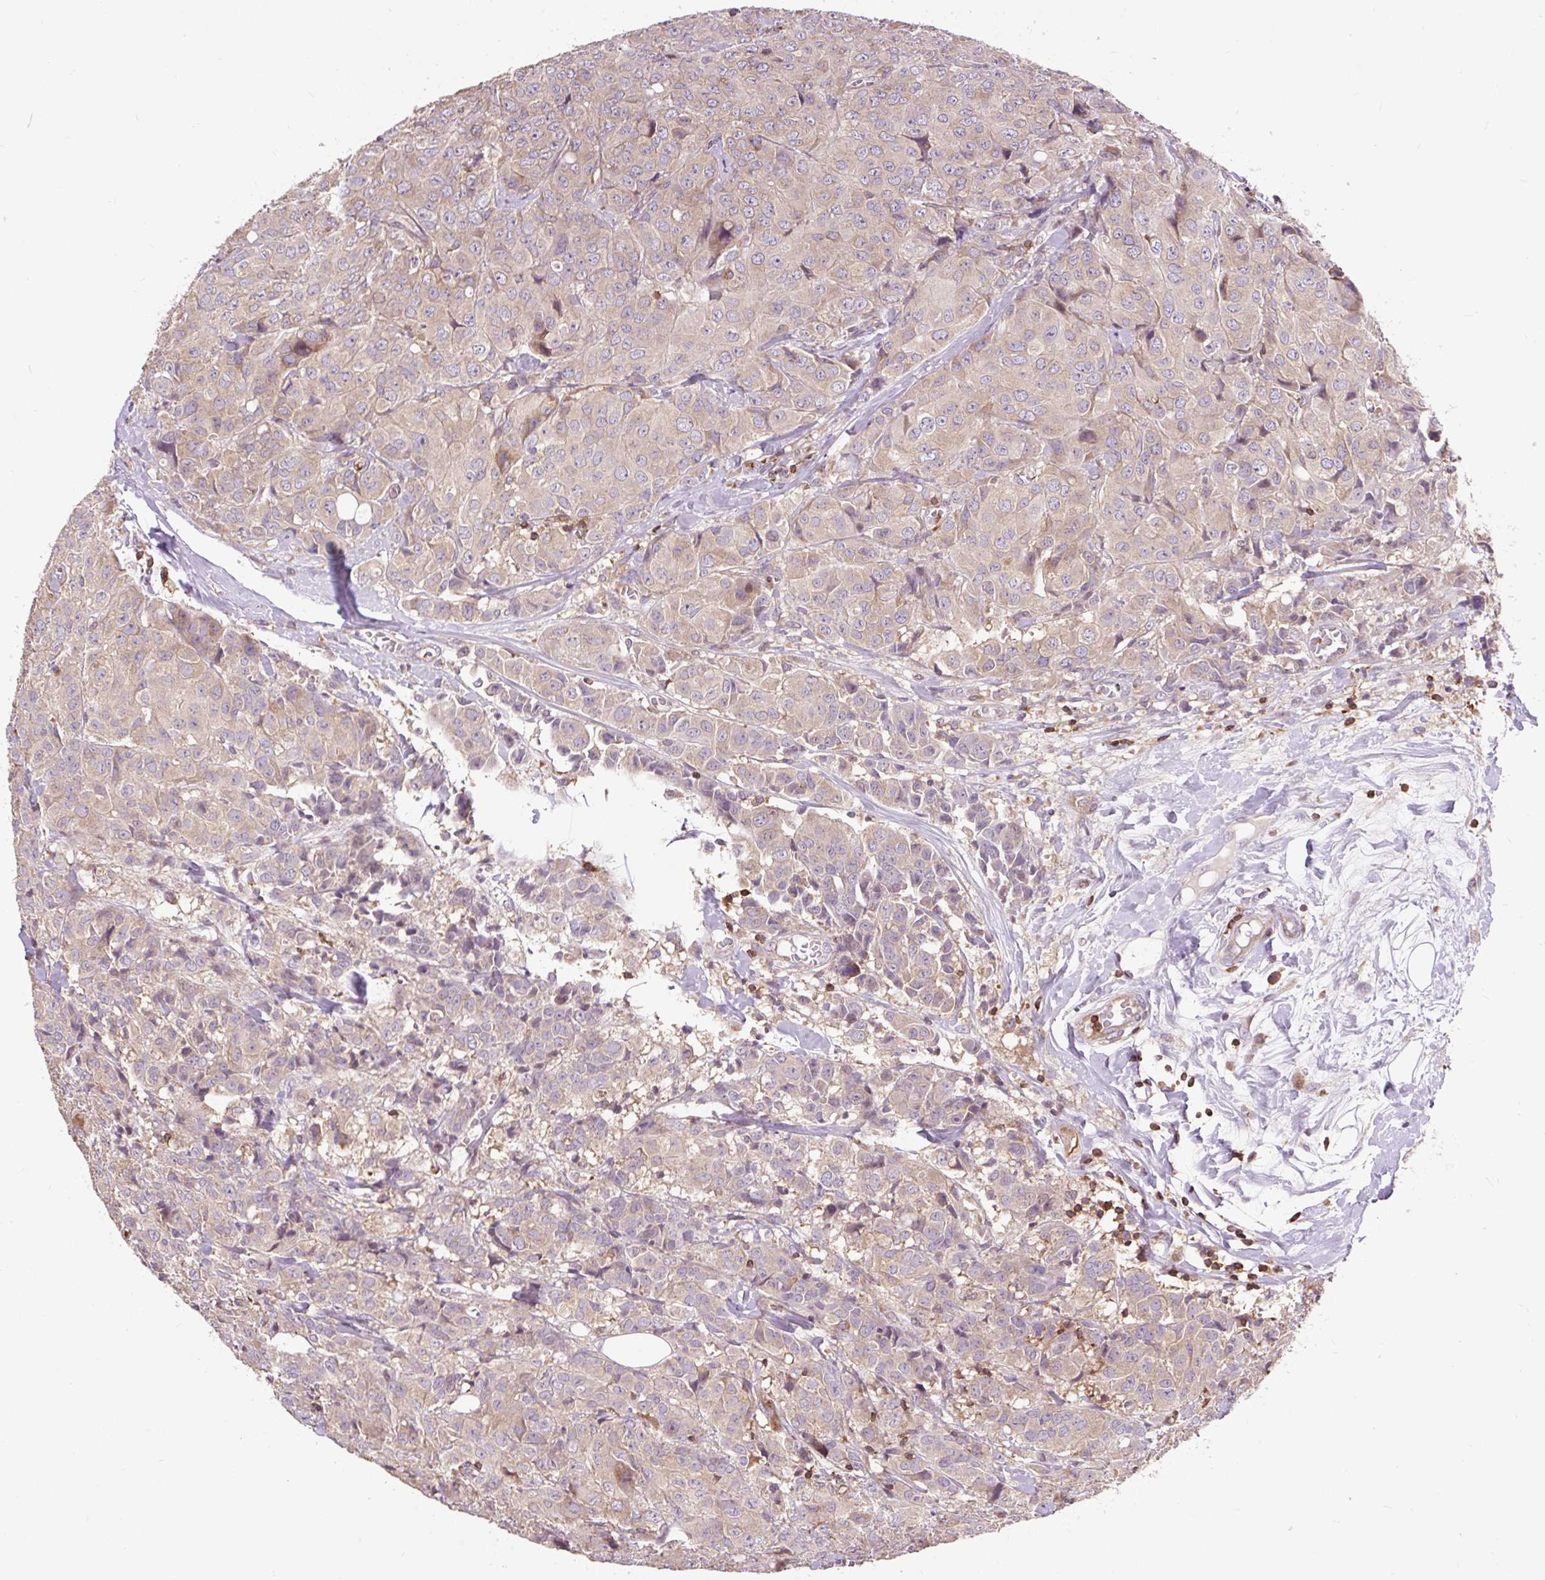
{"staining": {"intensity": "weak", "quantity": ">75%", "location": "cytoplasmic/membranous"}, "tissue": "breast cancer", "cell_type": "Tumor cells", "image_type": "cancer", "snomed": [{"axis": "morphology", "description": "Duct carcinoma"}, {"axis": "topography", "description": "Breast"}], "caption": "Infiltrating ductal carcinoma (breast) stained with a brown dye shows weak cytoplasmic/membranous positive expression in about >75% of tumor cells.", "gene": "CISD3", "patient": {"sex": "female", "age": 43}}